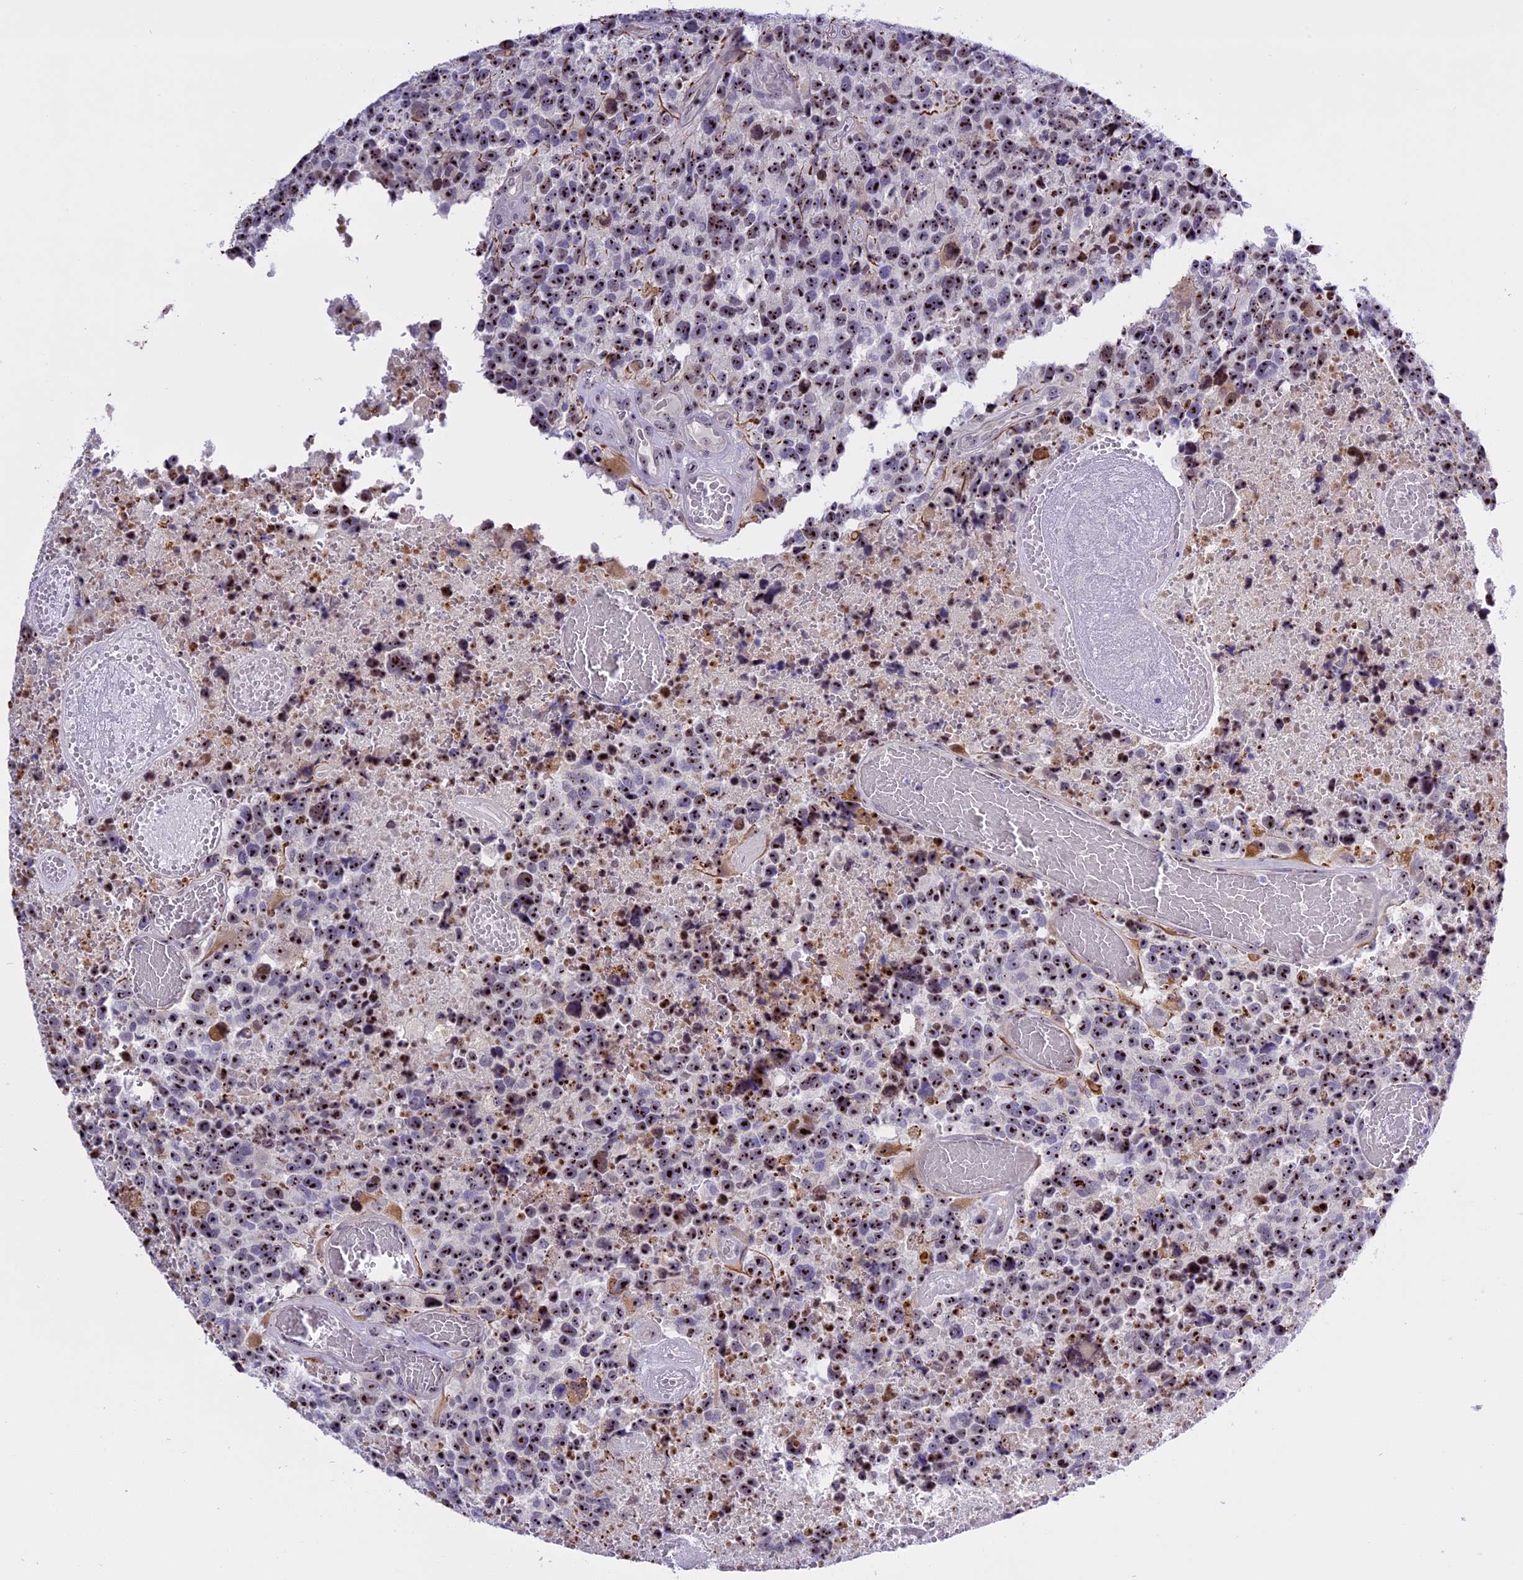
{"staining": {"intensity": "strong", "quantity": ">75%", "location": "nuclear"}, "tissue": "glioma", "cell_type": "Tumor cells", "image_type": "cancer", "snomed": [{"axis": "morphology", "description": "Glioma, malignant, High grade"}, {"axis": "topography", "description": "Brain"}], "caption": "A brown stain highlights strong nuclear expression of a protein in human high-grade glioma (malignant) tumor cells.", "gene": "TBL3", "patient": {"sex": "male", "age": 69}}